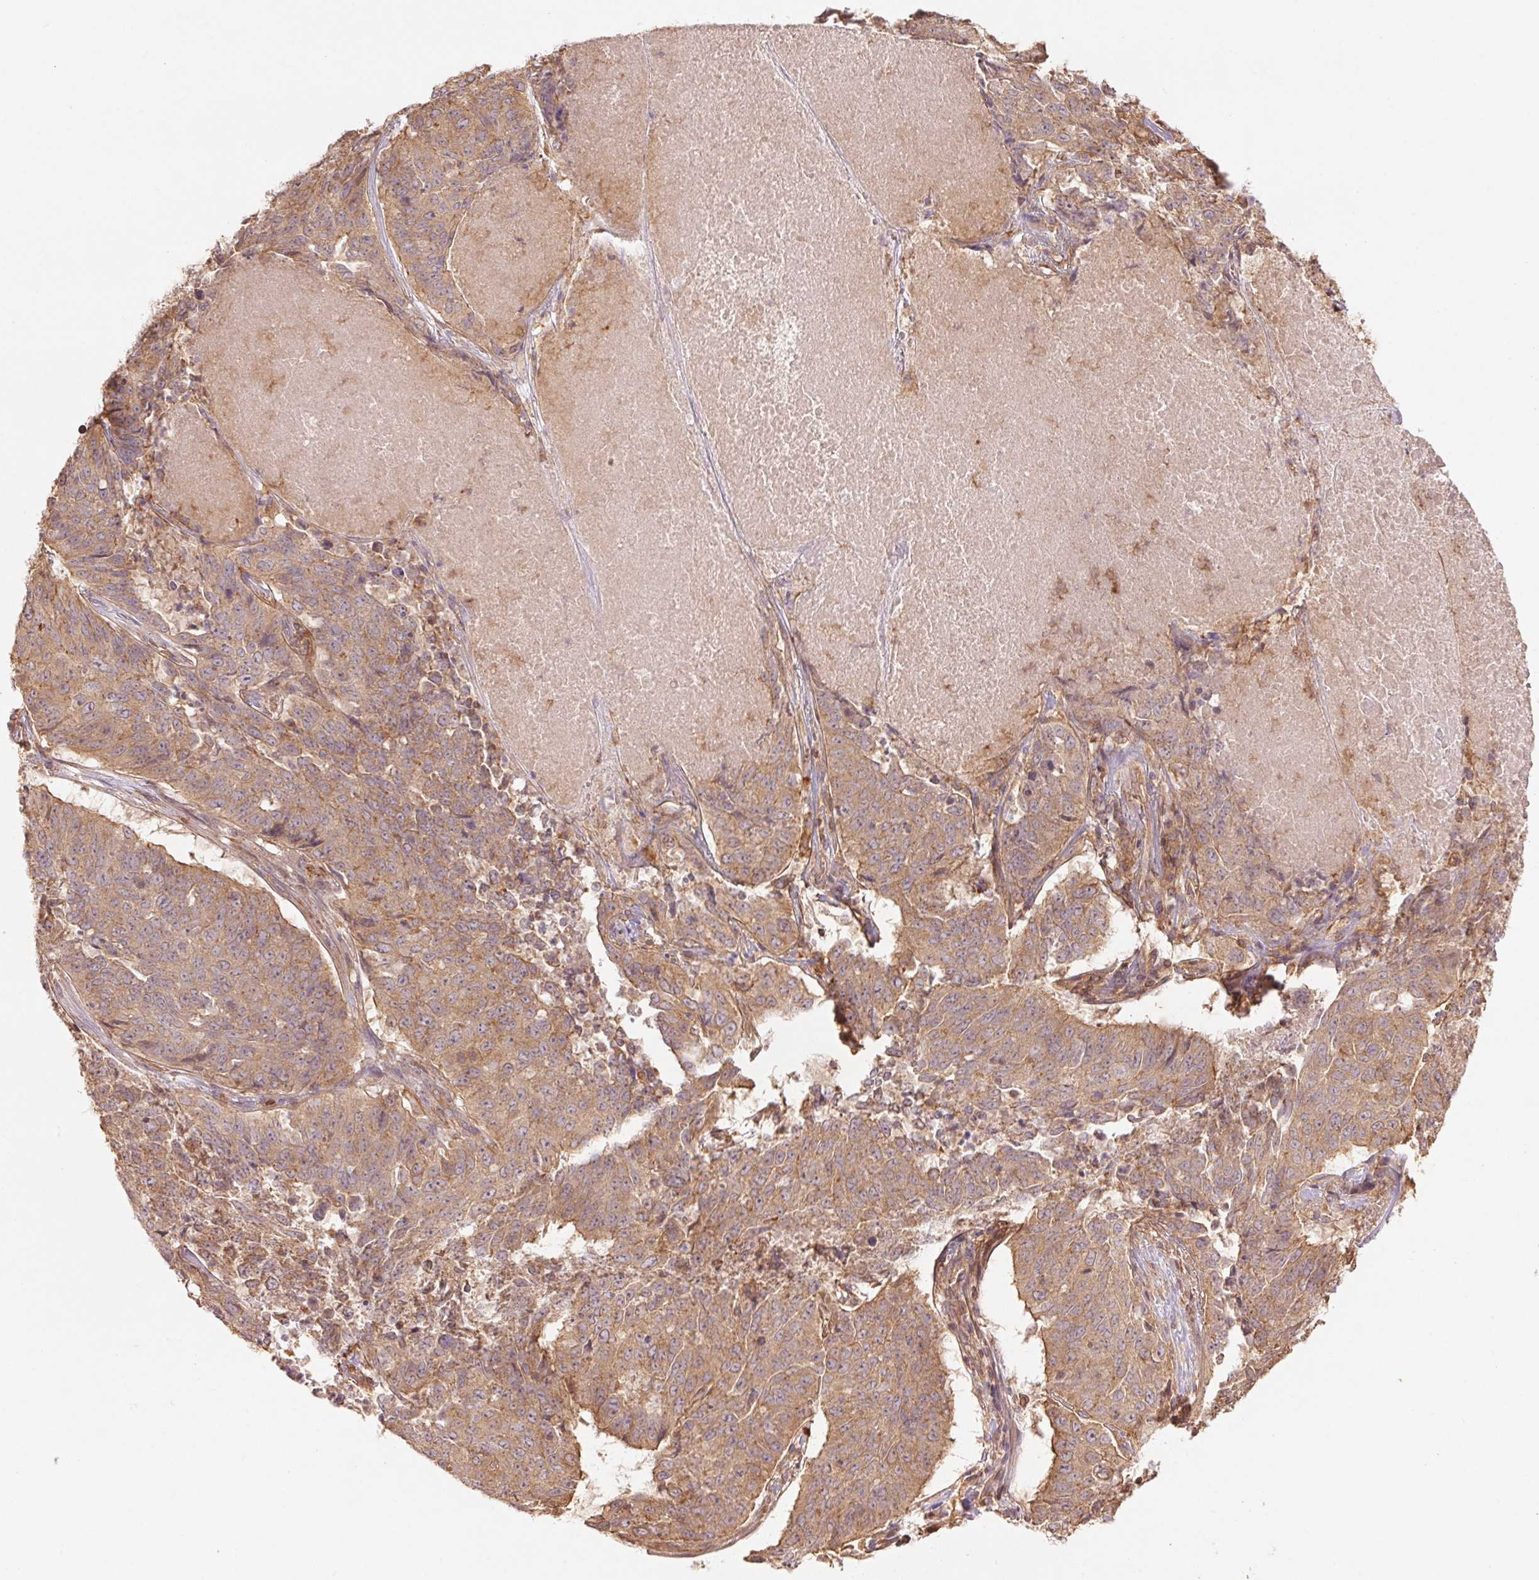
{"staining": {"intensity": "moderate", "quantity": ">75%", "location": "cytoplasmic/membranous"}, "tissue": "lung cancer", "cell_type": "Tumor cells", "image_type": "cancer", "snomed": [{"axis": "morphology", "description": "Normal tissue, NOS"}, {"axis": "morphology", "description": "Squamous cell carcinoma, NOS"}, {"axis": "topography", "description": "Bronchus"}, {"axis": "topography", "description": "Lung"}], "caption": "This image reveals immunohistochemistry (IHC) staining of lung squamous cell carcinoma, with medium moderate cytoplasmic/membranous positivity in about >75% of tumor cells.", "gene": "TUBA3D", "patient": {"sex": "male", "age": 64}}